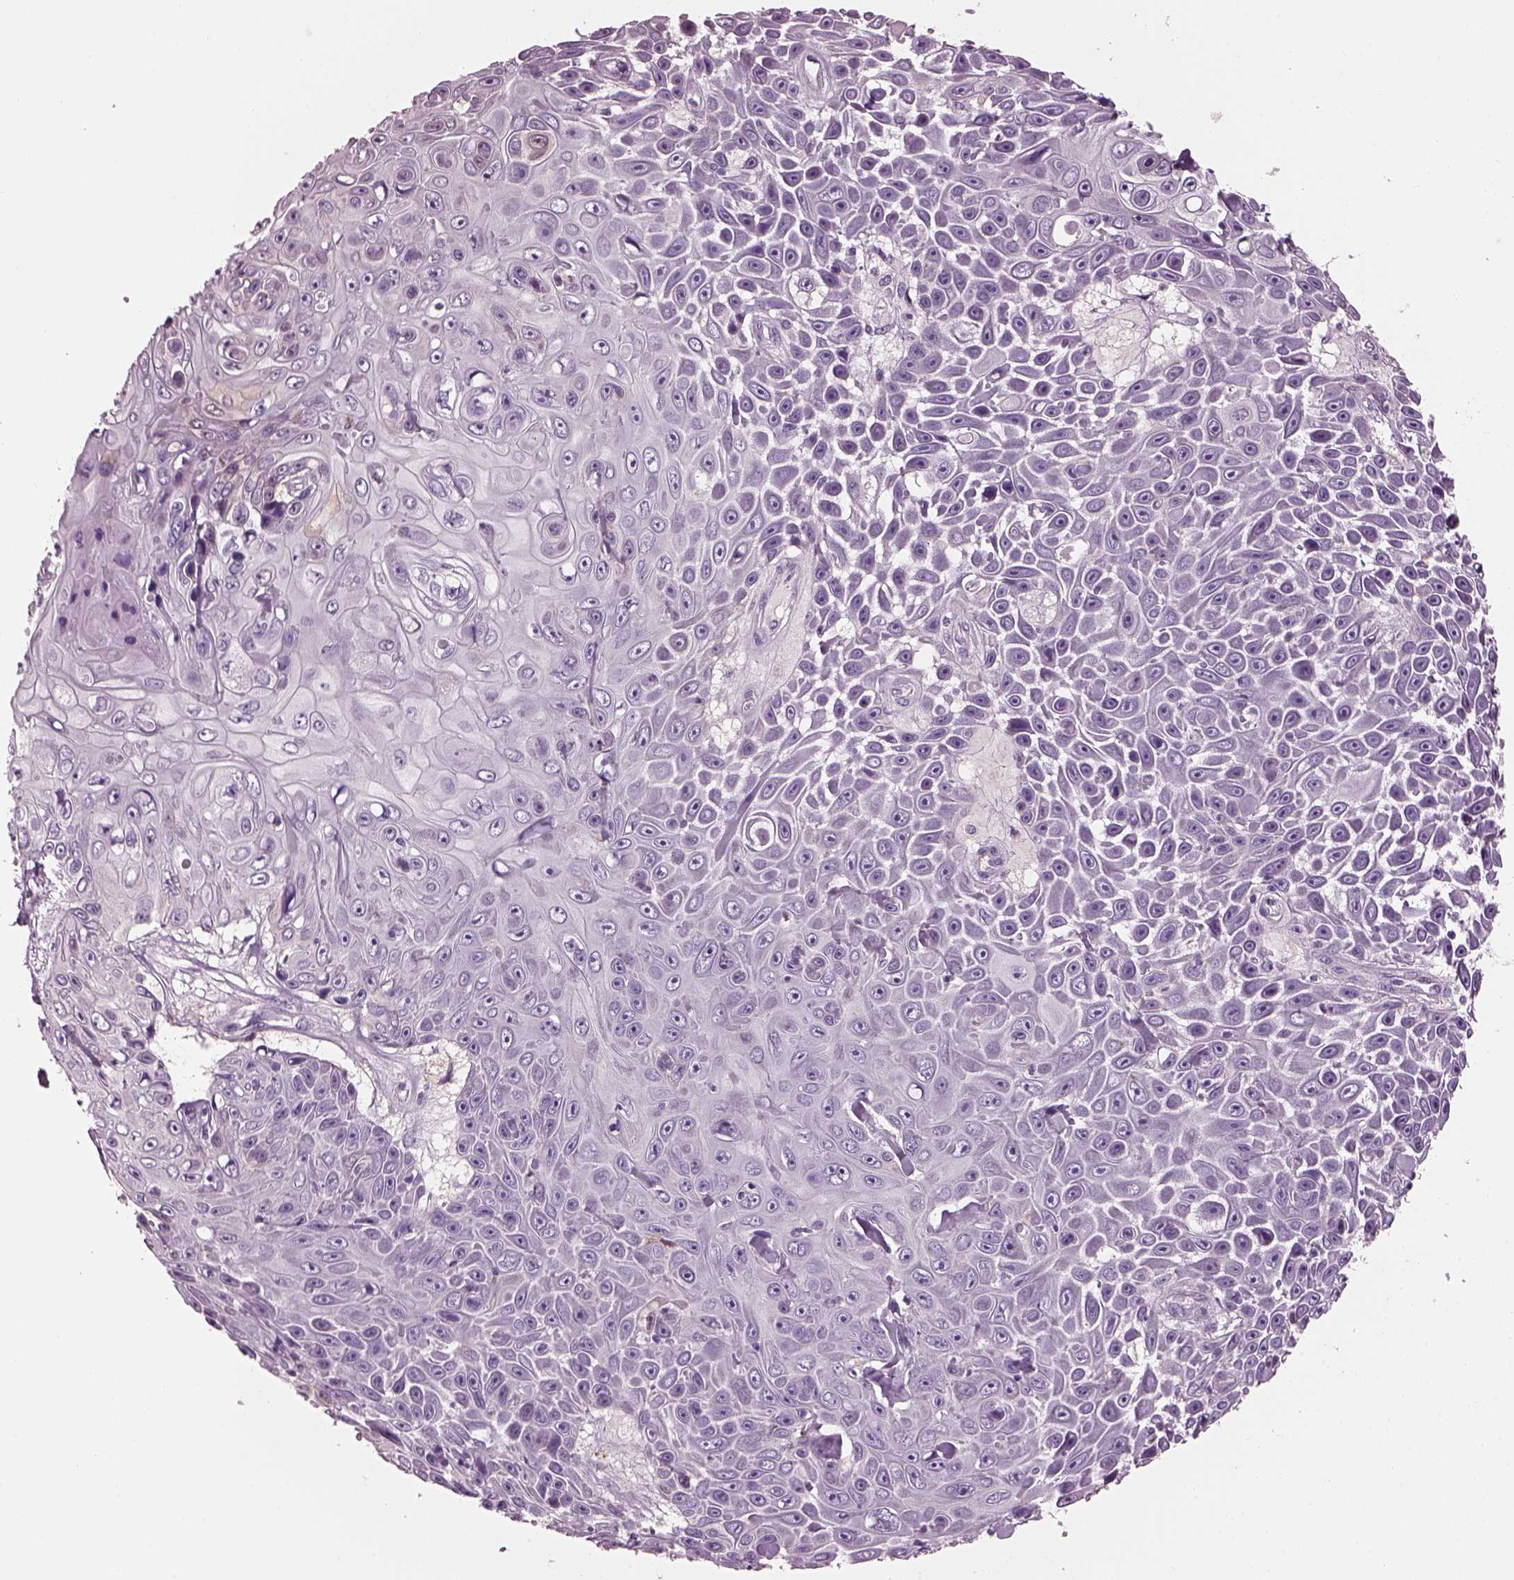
{"staining": {"intensity": "negative", "quantity": "none", "location": "none"}, "tissue": "skin cancer", "cell_type": "Tumor cells", "image_type": "cancer", "snomed": [{"axis": "morphology", "description": "Squamous cell carcinoma, NOS"}, {"axis": "topography", "description": "Skin"}], "caption": "Immunohistochemistry (IHC) histopathology image of human skin squamous cell carcinoma stained for a protein (brown), which exhibits no staining in tumor cells. (Brightfield microscopy of DAB immunohistochemistry at high magnification).", "gene": "ADGRG5", "patient": {"sex": "male", "age": 82}}